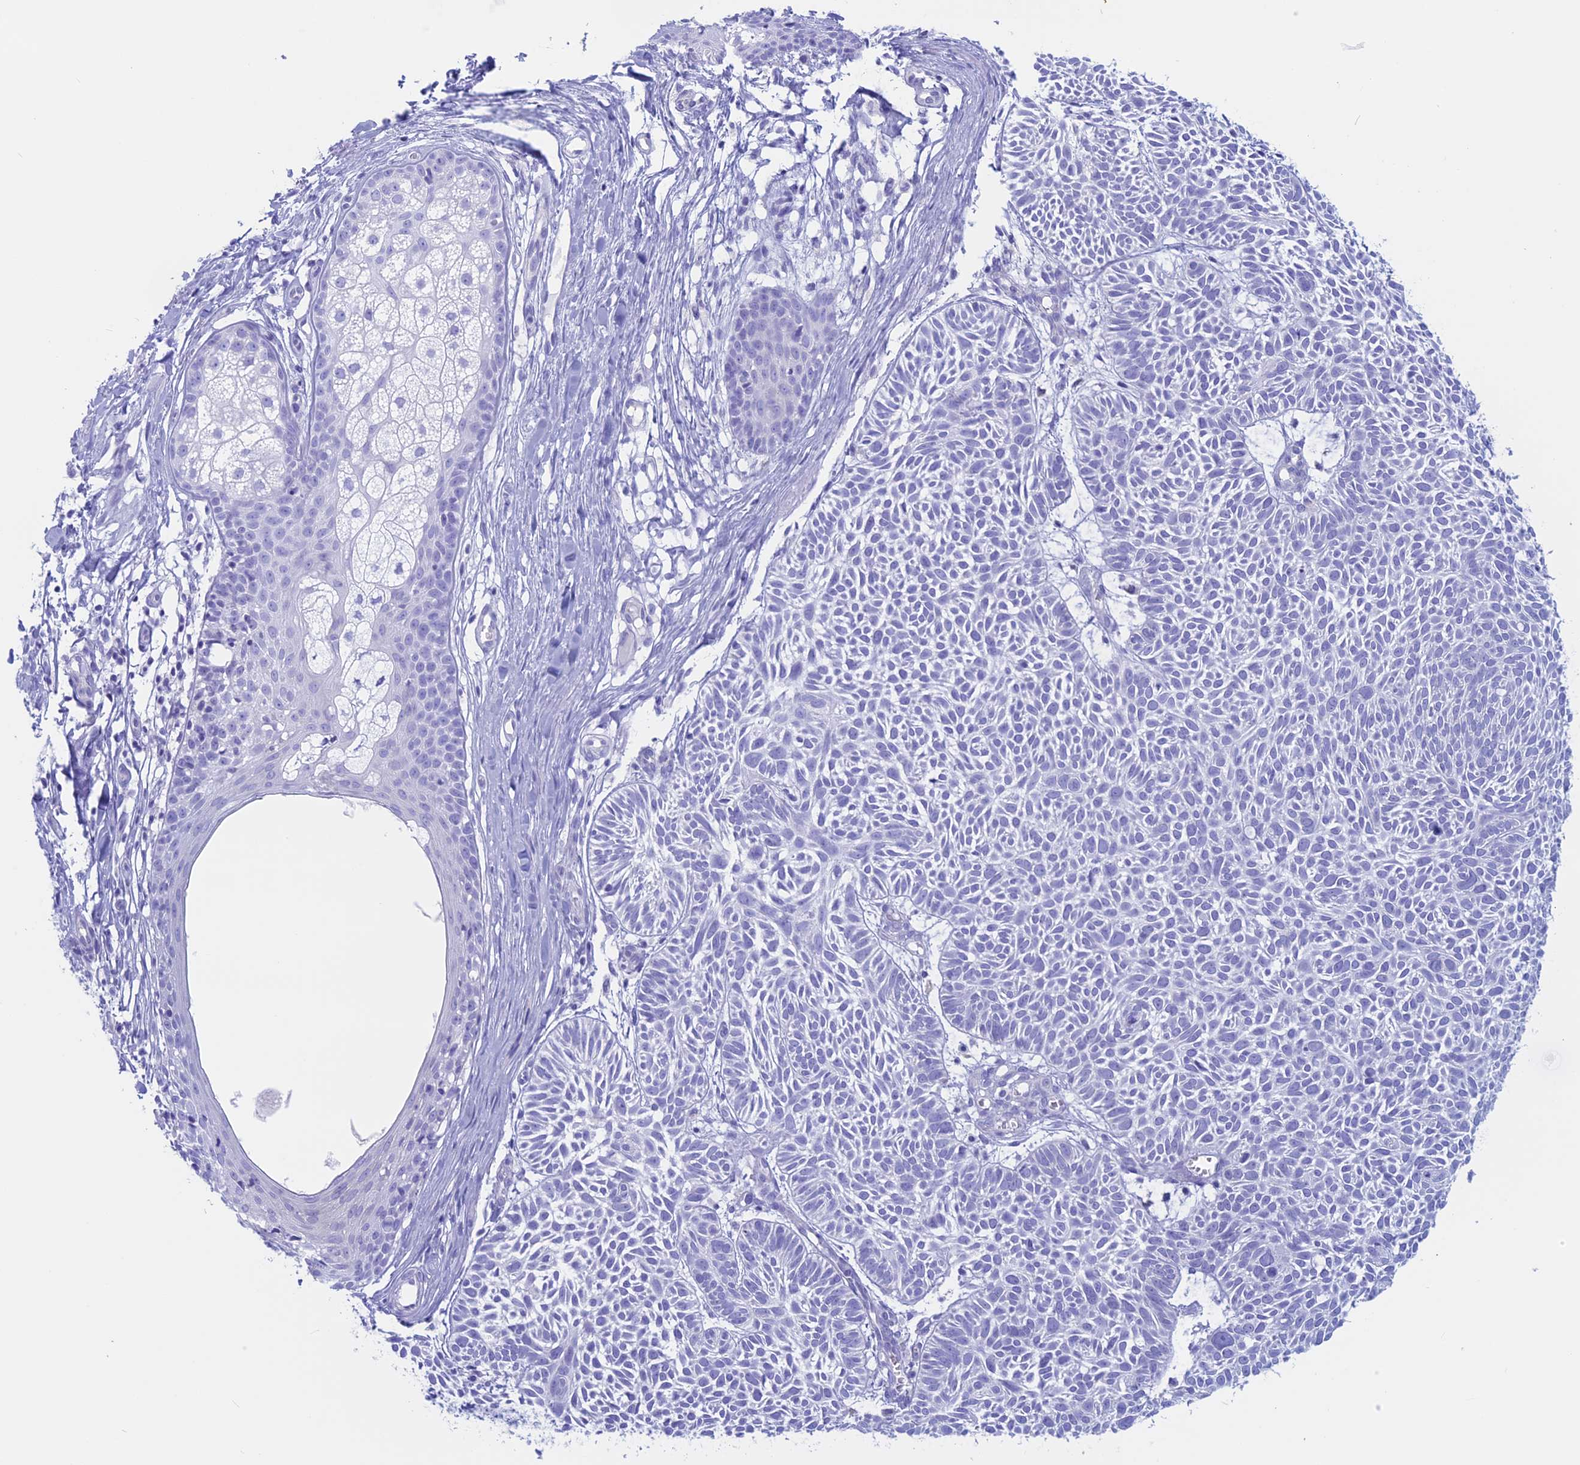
{"staining": {"intensity": "negative", "quantity": "none", "location": "none"}, "tissue": "skin cancer", "cell_type": "Tumor cells", "image_type": "cancer", "snomed": [{"axis": "morphology", "description": "Basal cell carcinoma"}, {"axis": "topography", "description": "Skin"}], "caption": "Photomicrograph shows no significant protein expression in tumor cells of skin cancer.", "gene": "RP1", "patient": {"sex": "male", "age": 69}}